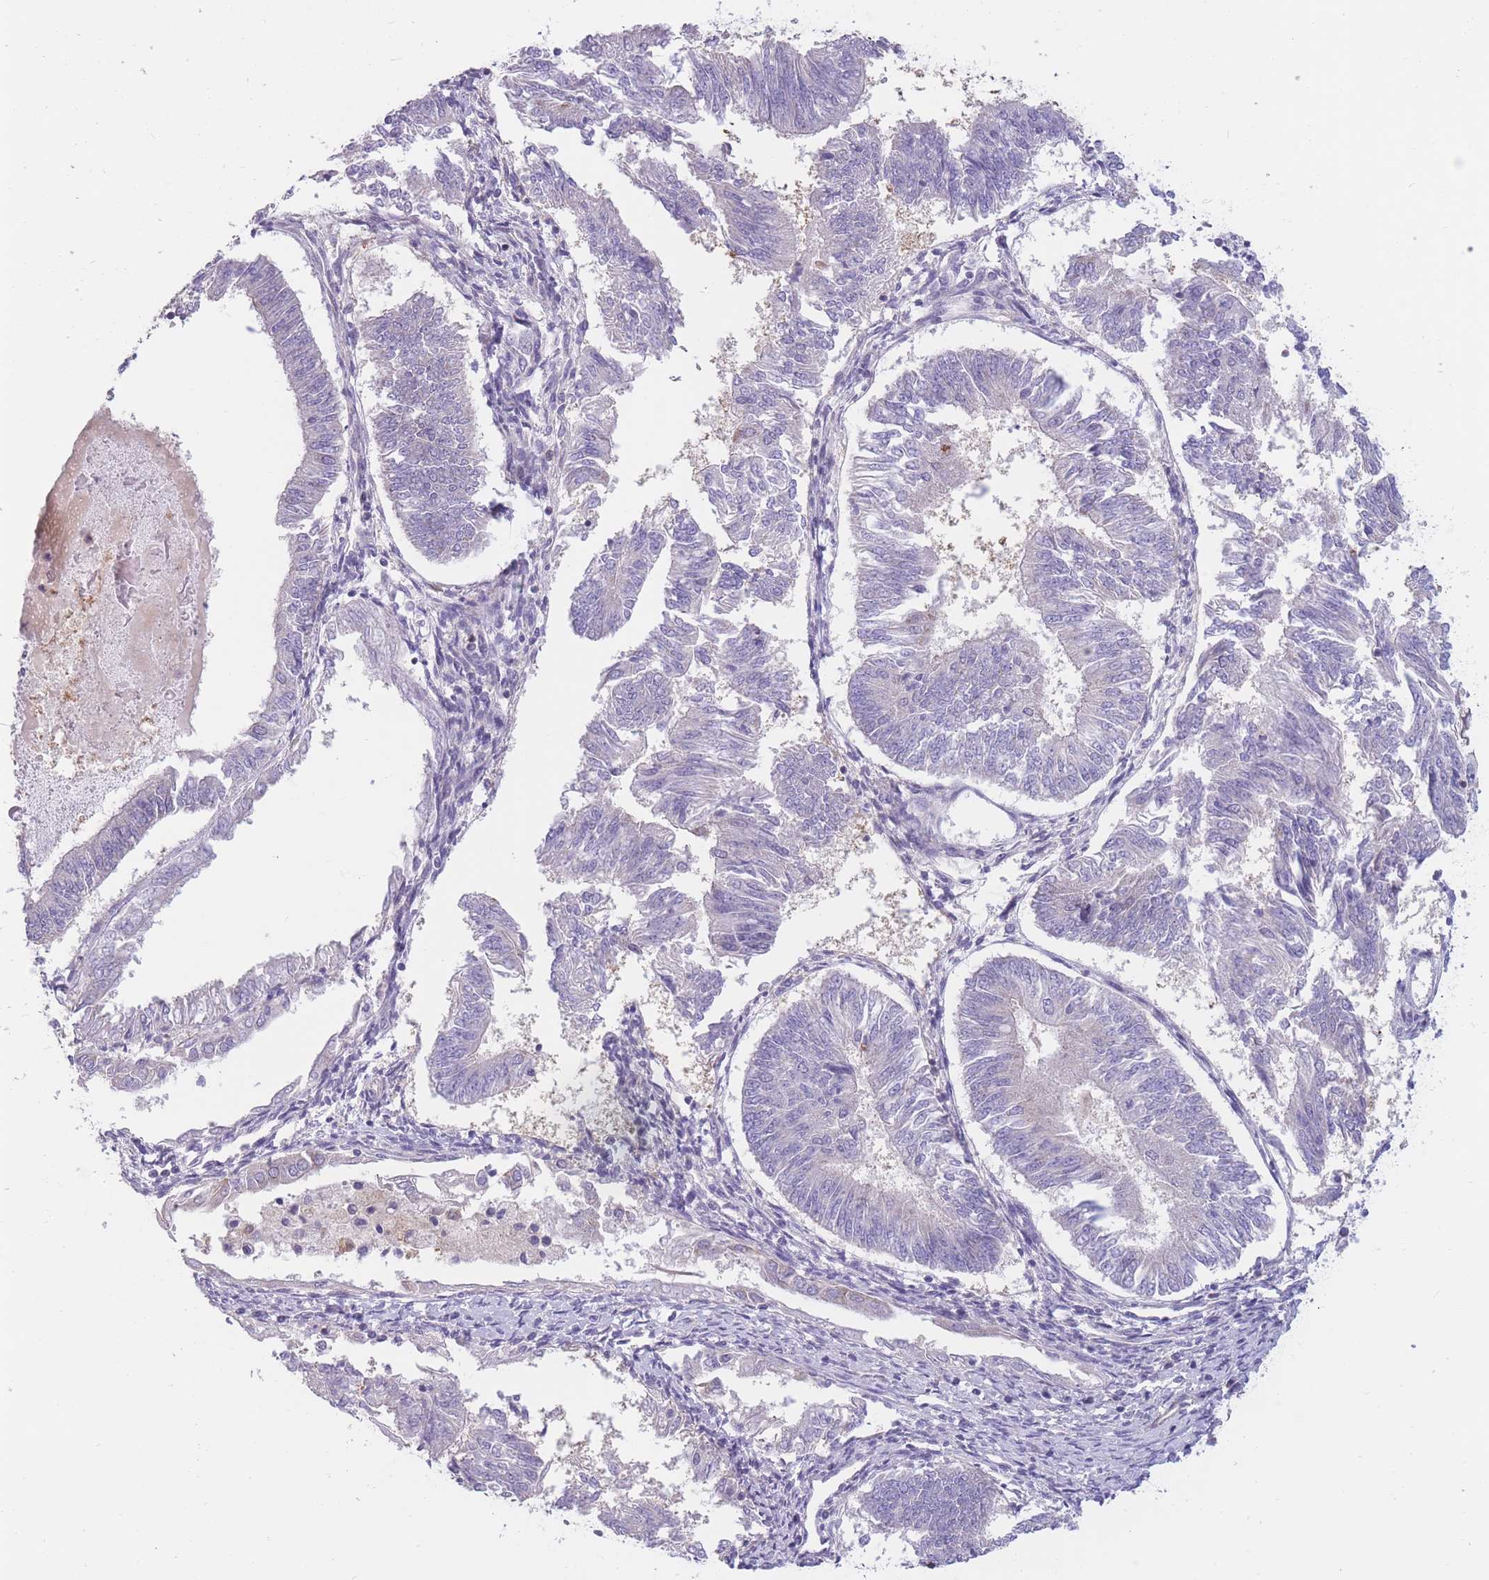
{"staining": {"intensity": "negative", "quantity": "none", "location": "none"}, "tissue": "endometrial cancer", "cell_type": "Tumor cells", "image_type": "cancer", "snomed": [{"axis": "morphology", "description": "Adenocarcinoma, NOS"}, {"axis": "topography", "description": "Endometrium"}], "caption": "Tumor cells are negative for brown protein staining in endometrial cancer (adenocarcinoma).", "gene": "PDE4A", "patient": {"sex": "female", "age": 58}}